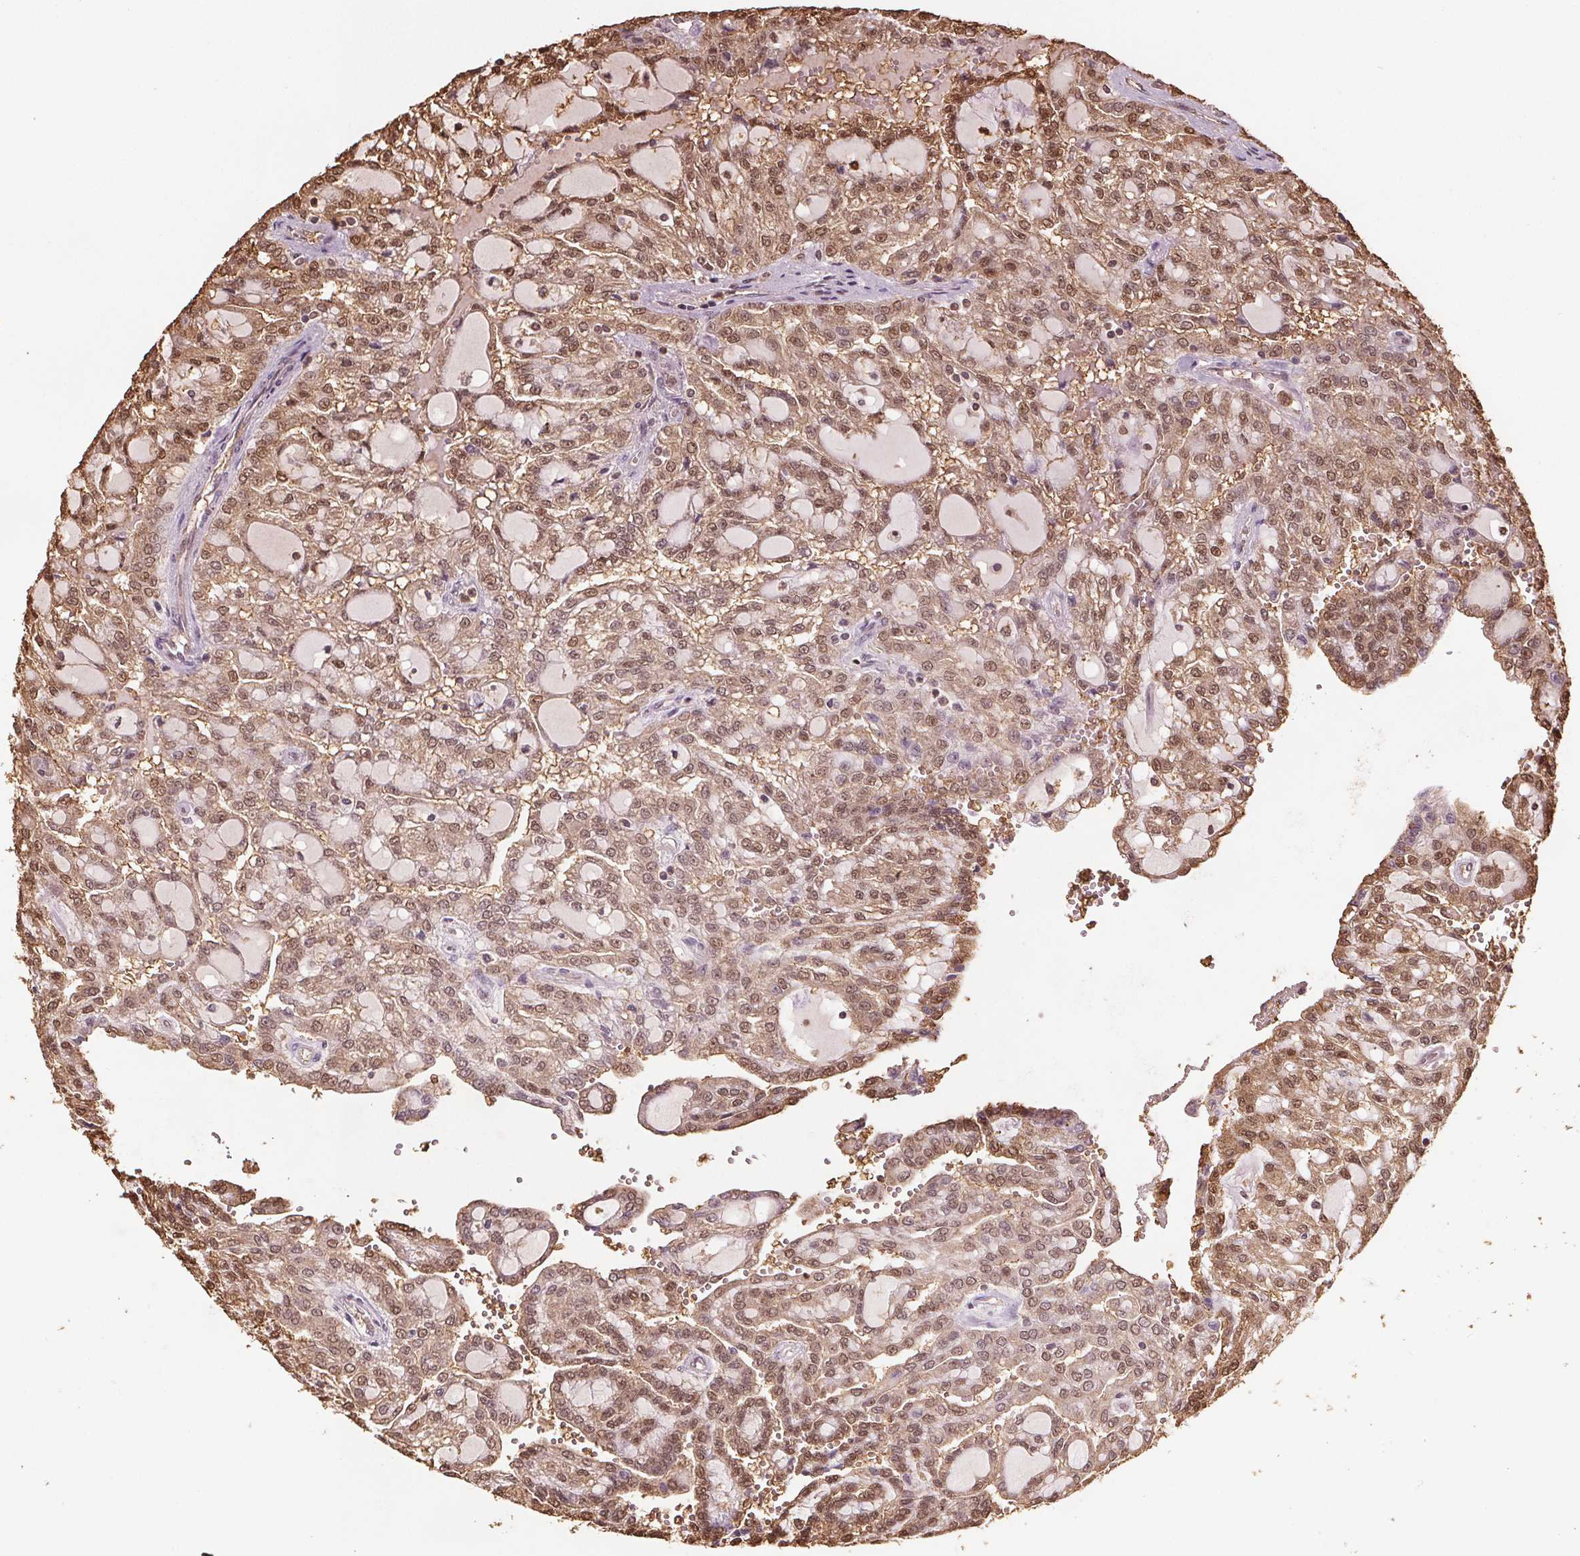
{"staining": {"intensity": "moderate", "quantity": ">75%", "location": "cytoplasmic/membranous,nuclear"}, "tissue": "renal cancer", "cell_type": "Tumor cells", "image_type": "cancer", "snomed": [{"axis": "morphology", "description": "Adenocarcinoma, NOS"}, {"axis": "topography", "description": "Kidney"}], "caption": "High-power microscopy captured an IHC image of renal cancer (adenocarcinoma), revealing moderate cytoplasmic/membranous and nuclear staining in about >75% of tumor cells. The protein is stained brown, and the nuclei are stained in blue (DAB (3,3'-diaminobenzidine) IHC with brightfield microscopy, high magnification).", "gene": "ENO1", "patient": {"sex": "male", "age": 63}}